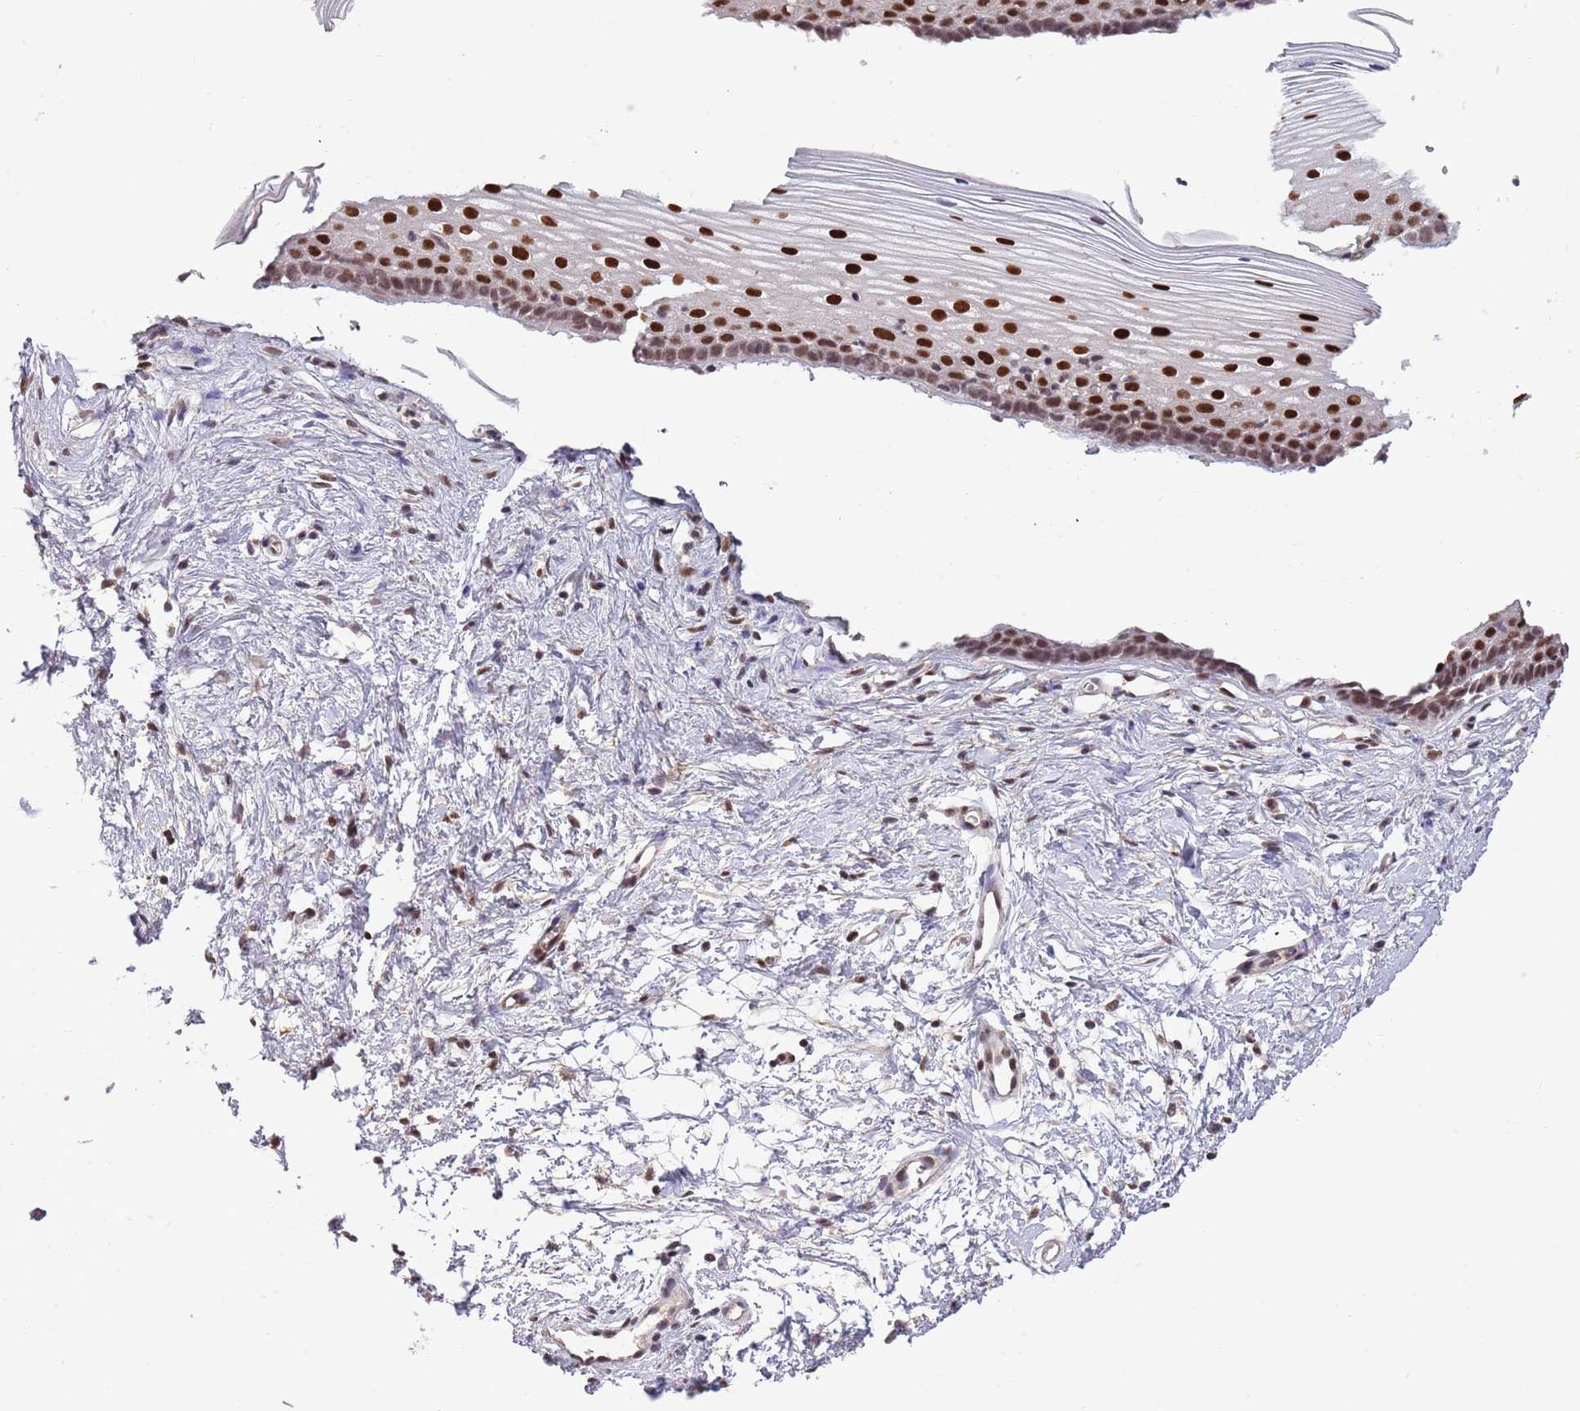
{"staining": {"intensity": "moderate", "quantity": "25%-75%", "location": "nuclear"}, "tissue": "cervix", "cell_type": "Glandular cells", "image_type": "normal", "snomed": [{"axis": "morphology", "description": "Normal tissue, NOS"}, {"axis": "topography", "description": "Cervix"}], "caption": "Human cervix stained with a brown dye reveals moderate nuclear positive expression in about 25%-75% of glandular cells.", "gene": "ZBTB7A", "patient": {"sex": "female", "age": 40}}